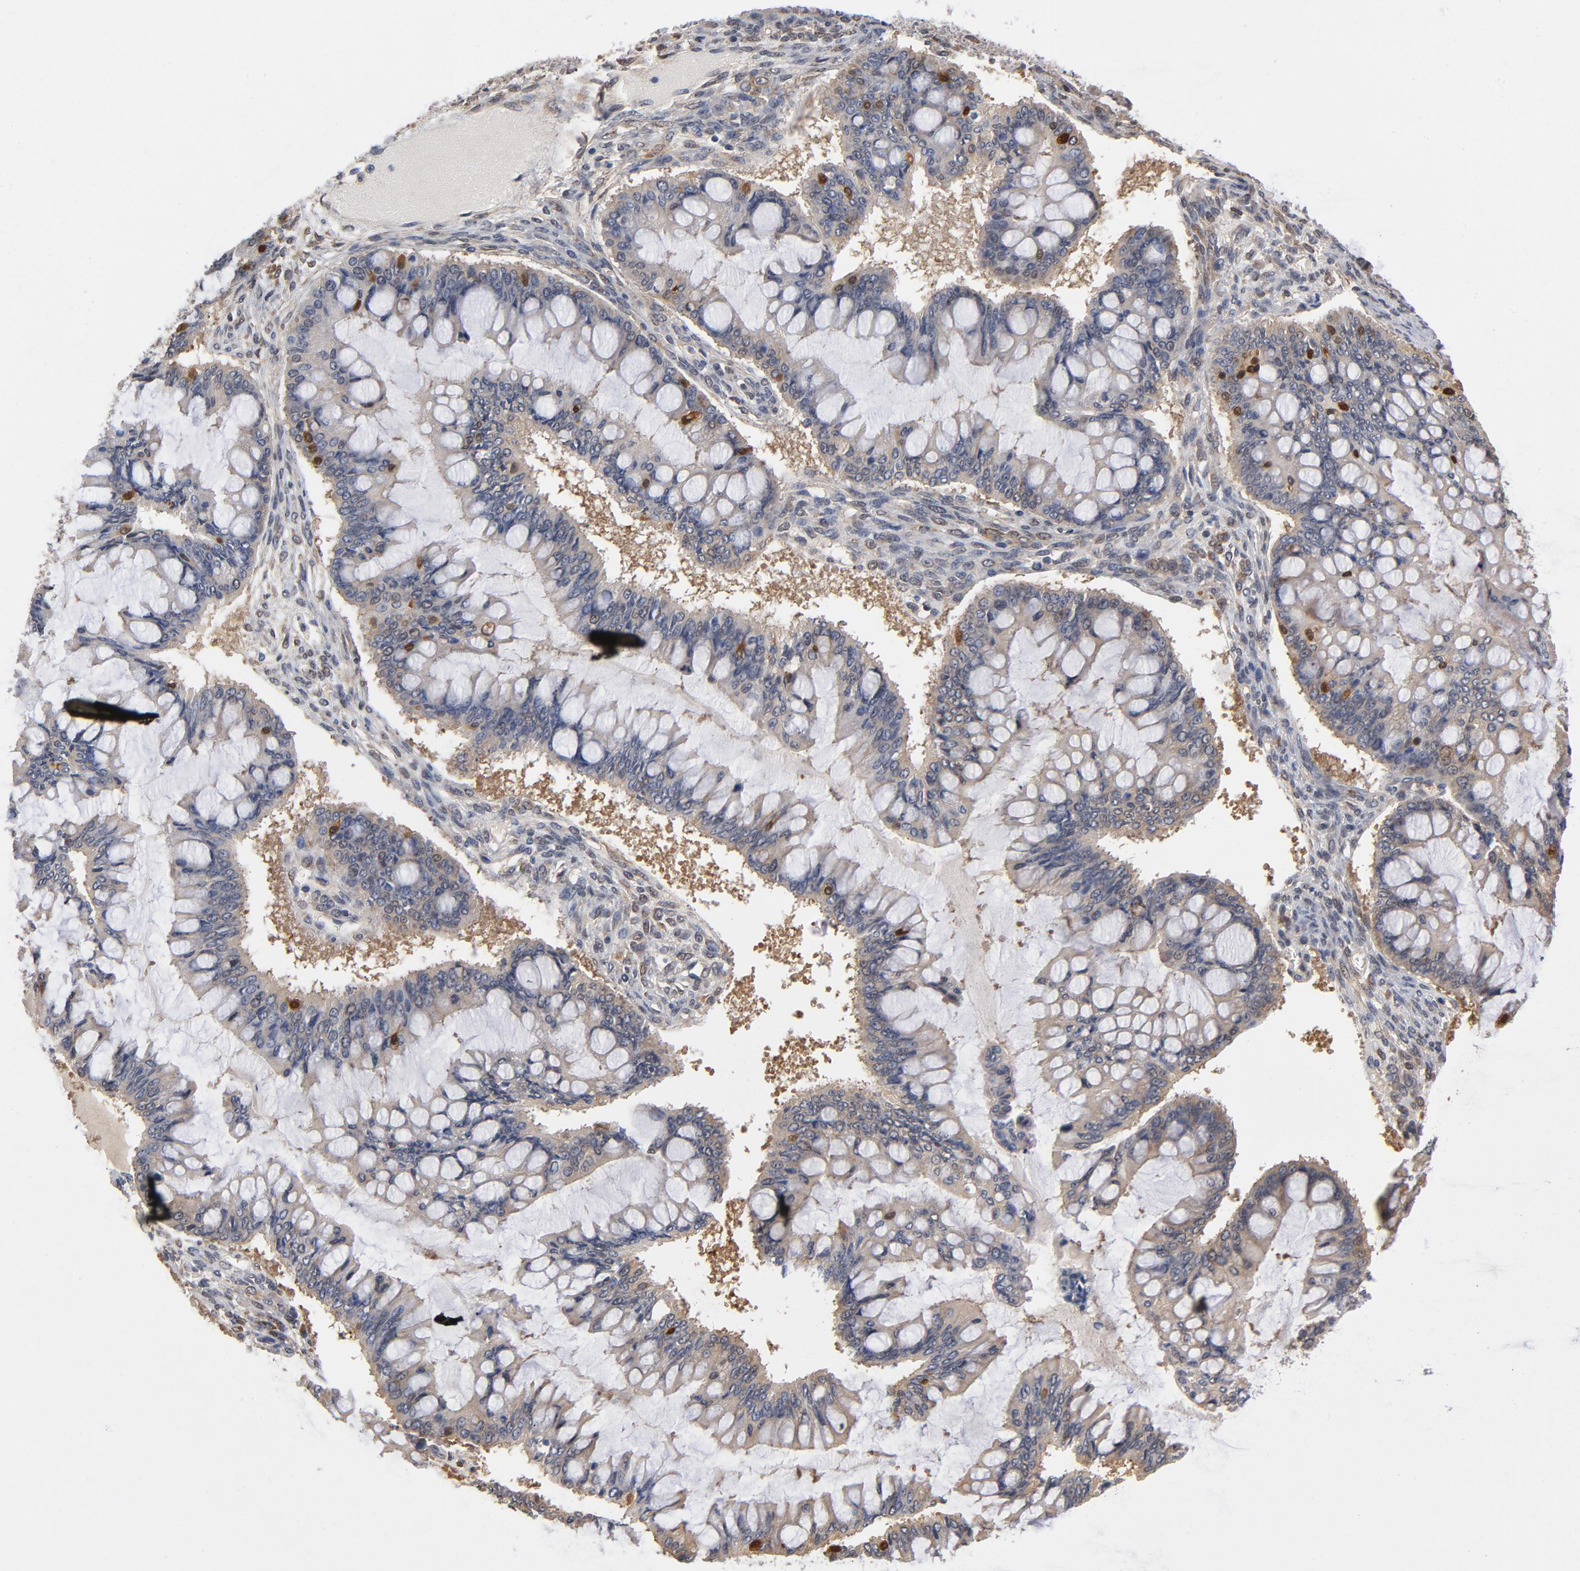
{"staining": {"intensity": "negative", "quantity": "none", "location": "none"}, "tissue": "ovarian cancer", "cell_type": "Tumor cells", "image_type": "cancer", "snomed": [{"axis": "morphology", "description": "Cystadenocarcinoma, mucinous, NOS"}, {"axis": "topography", "description": "Ovary"}], "caption": "Human ovarian cancer stained for a protein using immunohistochemistry shows no positivity in tumor cells.", "gene": "ASMTL", "patient": {"sex": "female", "age": 73}}